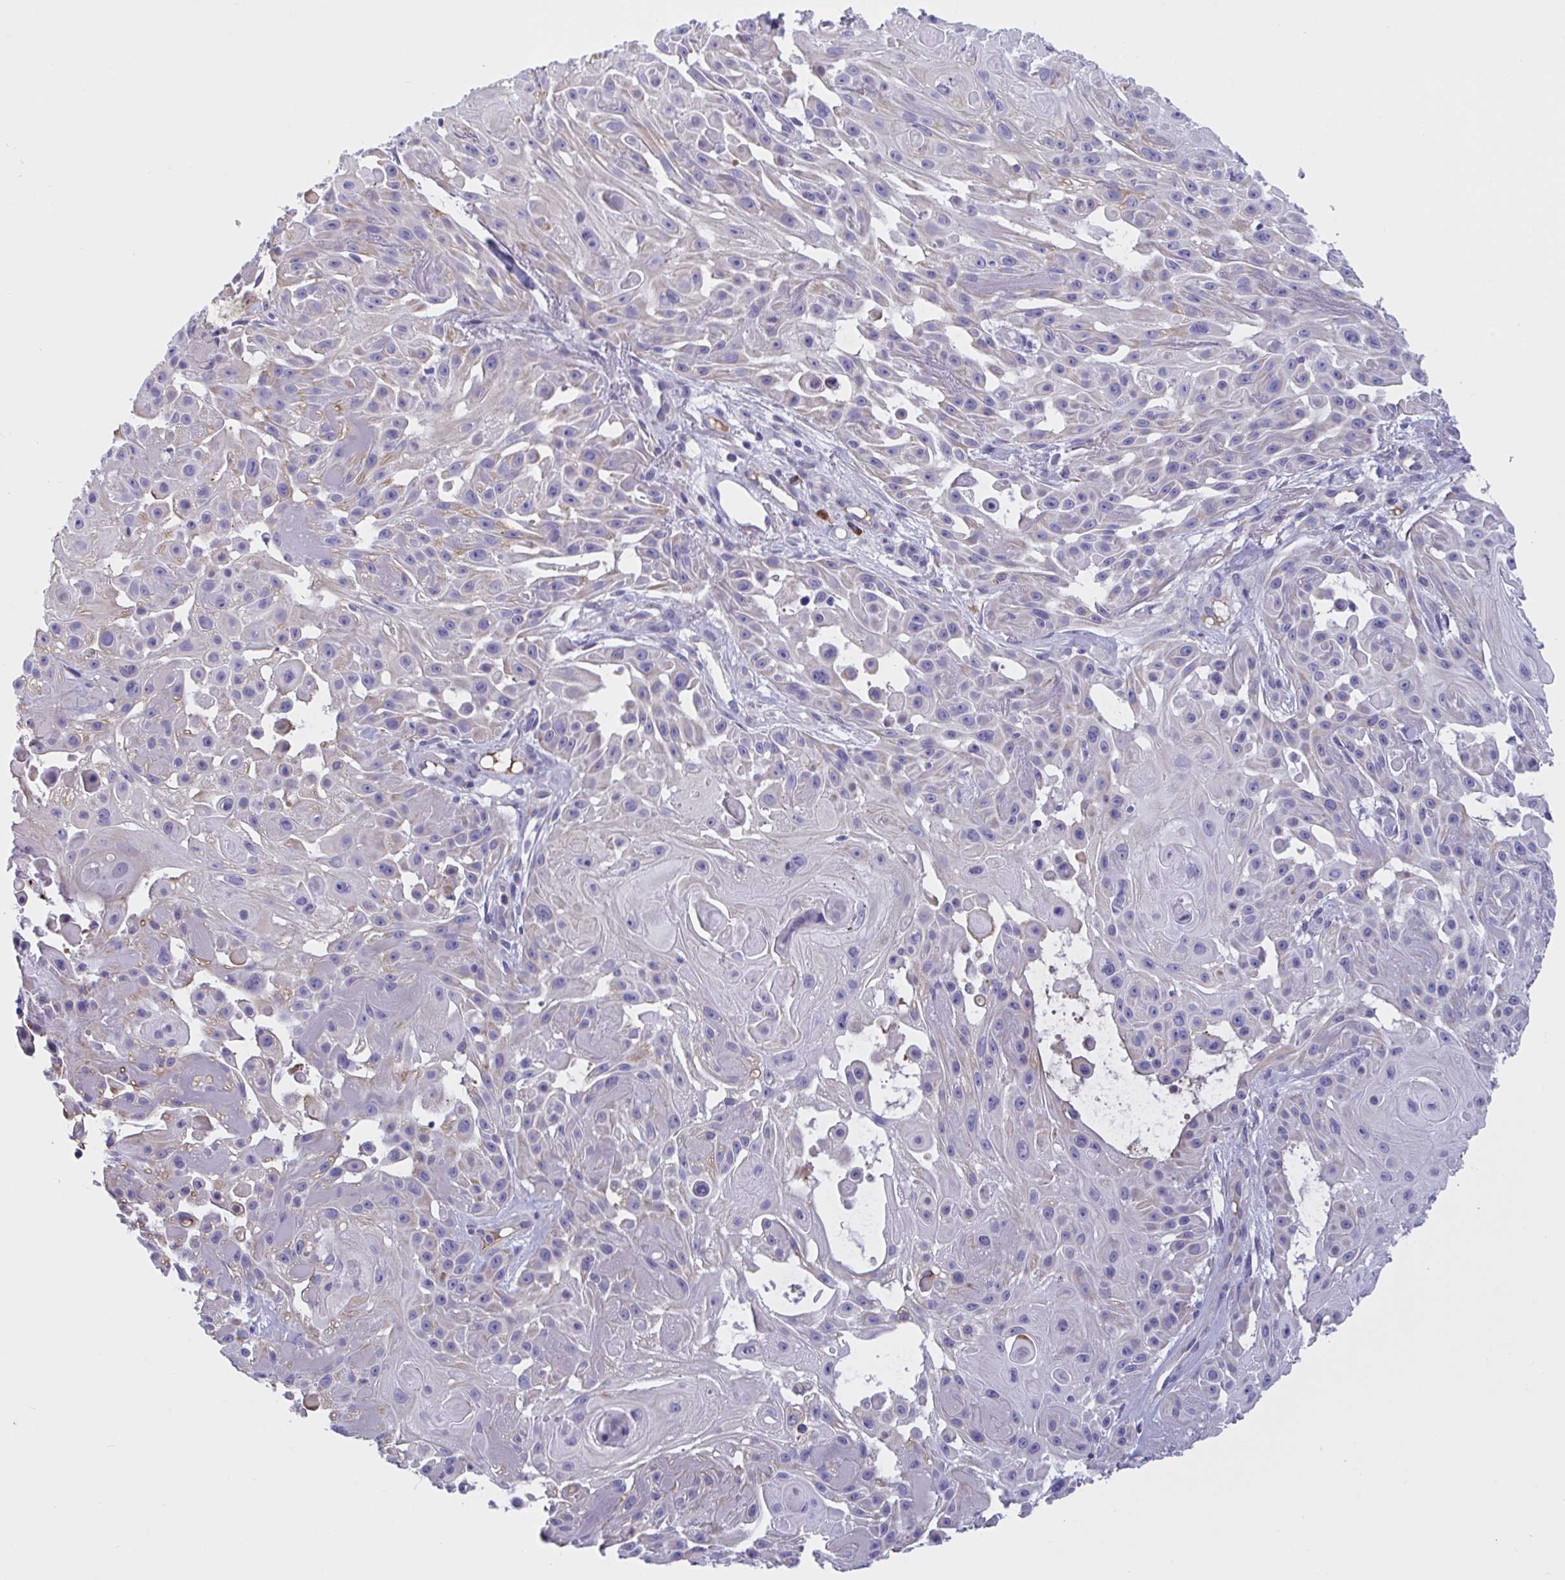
{"staining": {"intensity": "negative", "quantity": "none", "location": "none"}, "tissue": "skin cancer", "cell_type": "Tumor cells", "image_type": "cancer", "snomed": [{"axis": "morphology", "description": "Squamous cell carcinoma, NOS"}, {"axis": "topography", "description": "Skin"}], "caption": "Immunohistochemistry micrograph of skin cancer (squamous cell carcinoma) stained for a protein (brown), which shows no staining in tumor cells.", "gene": "MS4A14", "patient": {"sex": "male", "age": 91}}